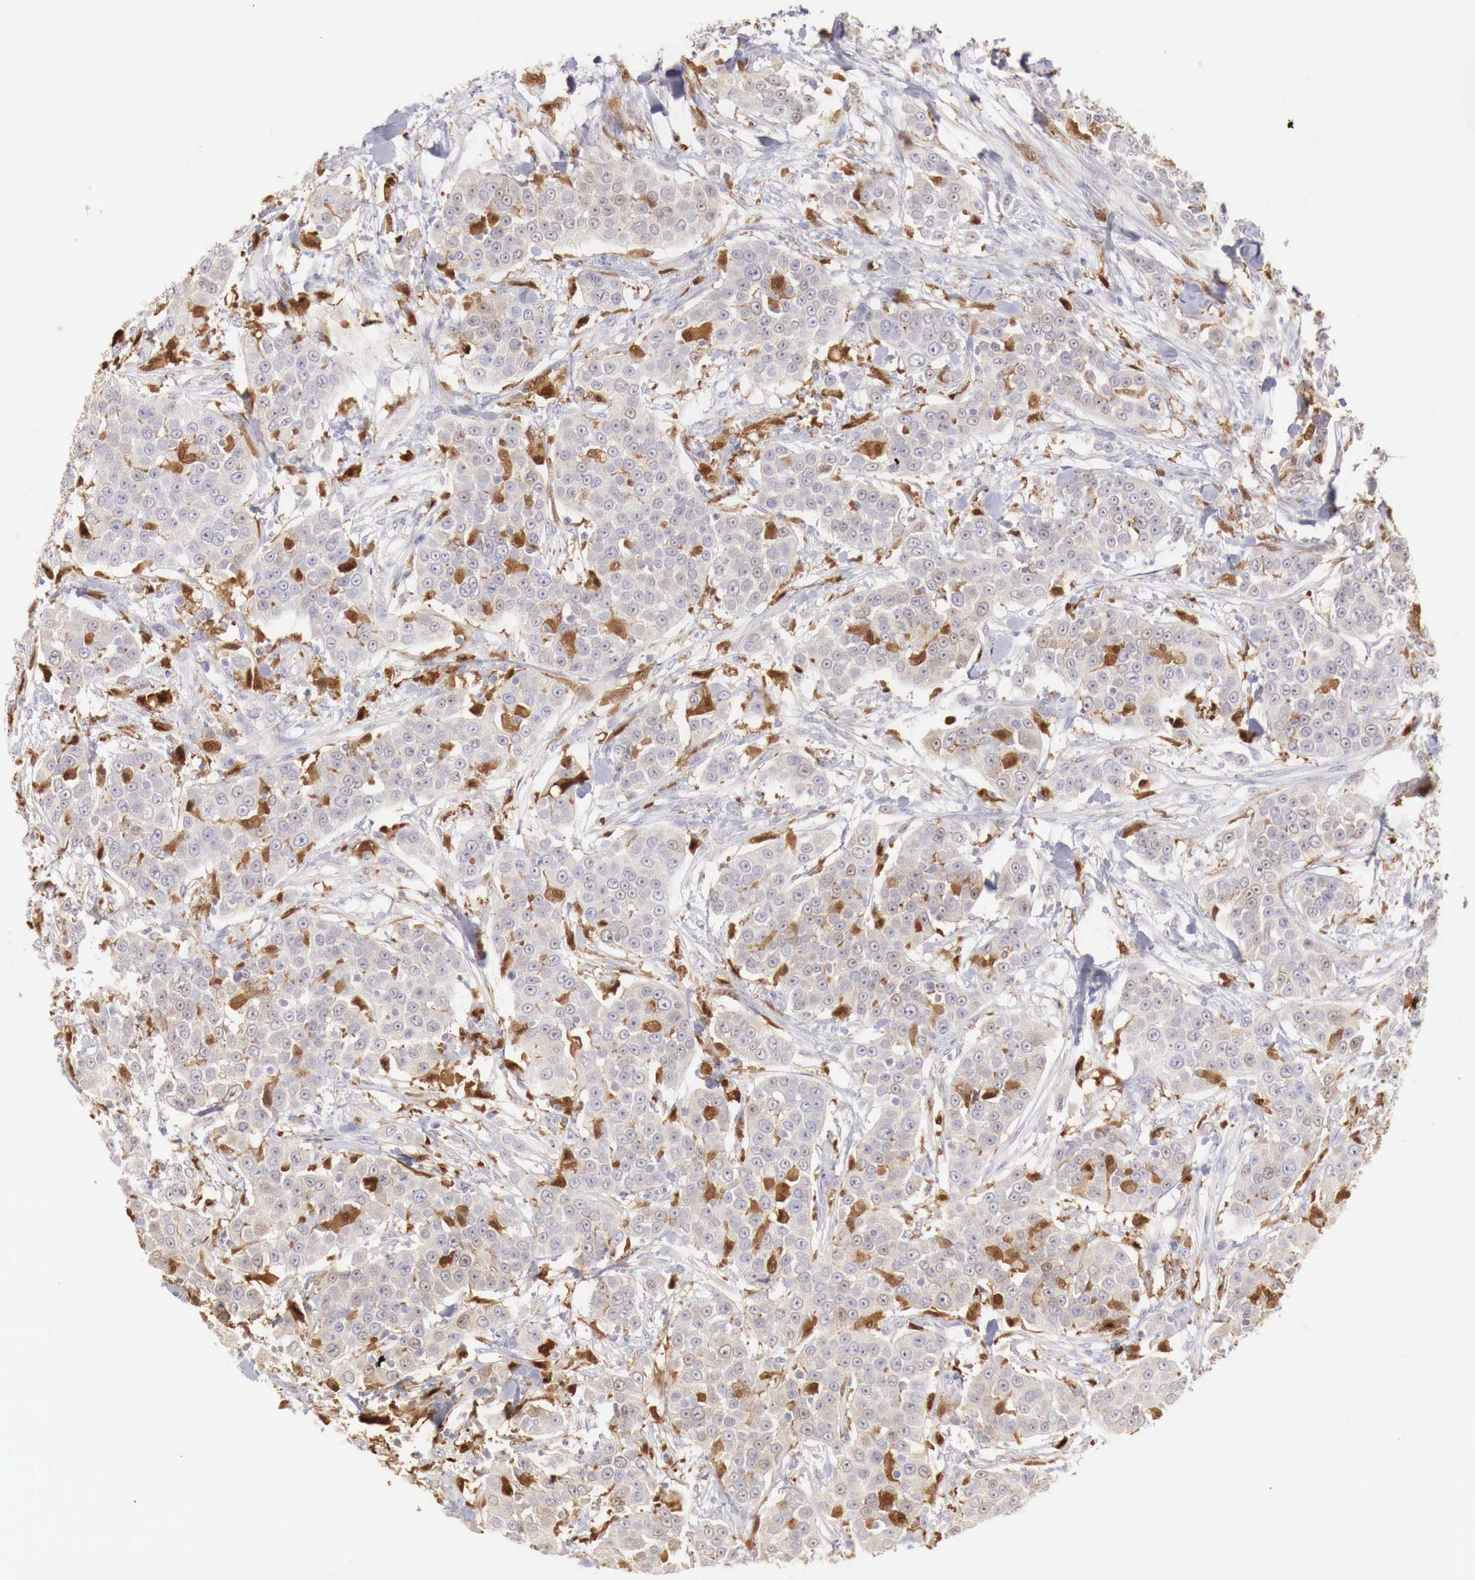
{"staining": {"intensity": "moderate", "quantity": "25%-75%", "location": "cytoplasmic/membranous"}, "tissue": "urothelial cancer", "cell_type": "Tumor cells", "image_type": "cancer", "snomed": [{"axis": "morphology", "description": "Urothelial carcinoma, High grade"}, {"axis": "topography", "description": "Urinary bladder"}], "caption": "Immunohistochemical staining of human urothelial cancer exhibits medium levels of moderate cytoplasmic/membranous staining in about 25%-75% of tumor cells. (Brightfield microscopy of DAB IHC at high magnification).", "gene": "RENBP", "patient": {"sex": "female", "age": 80}}